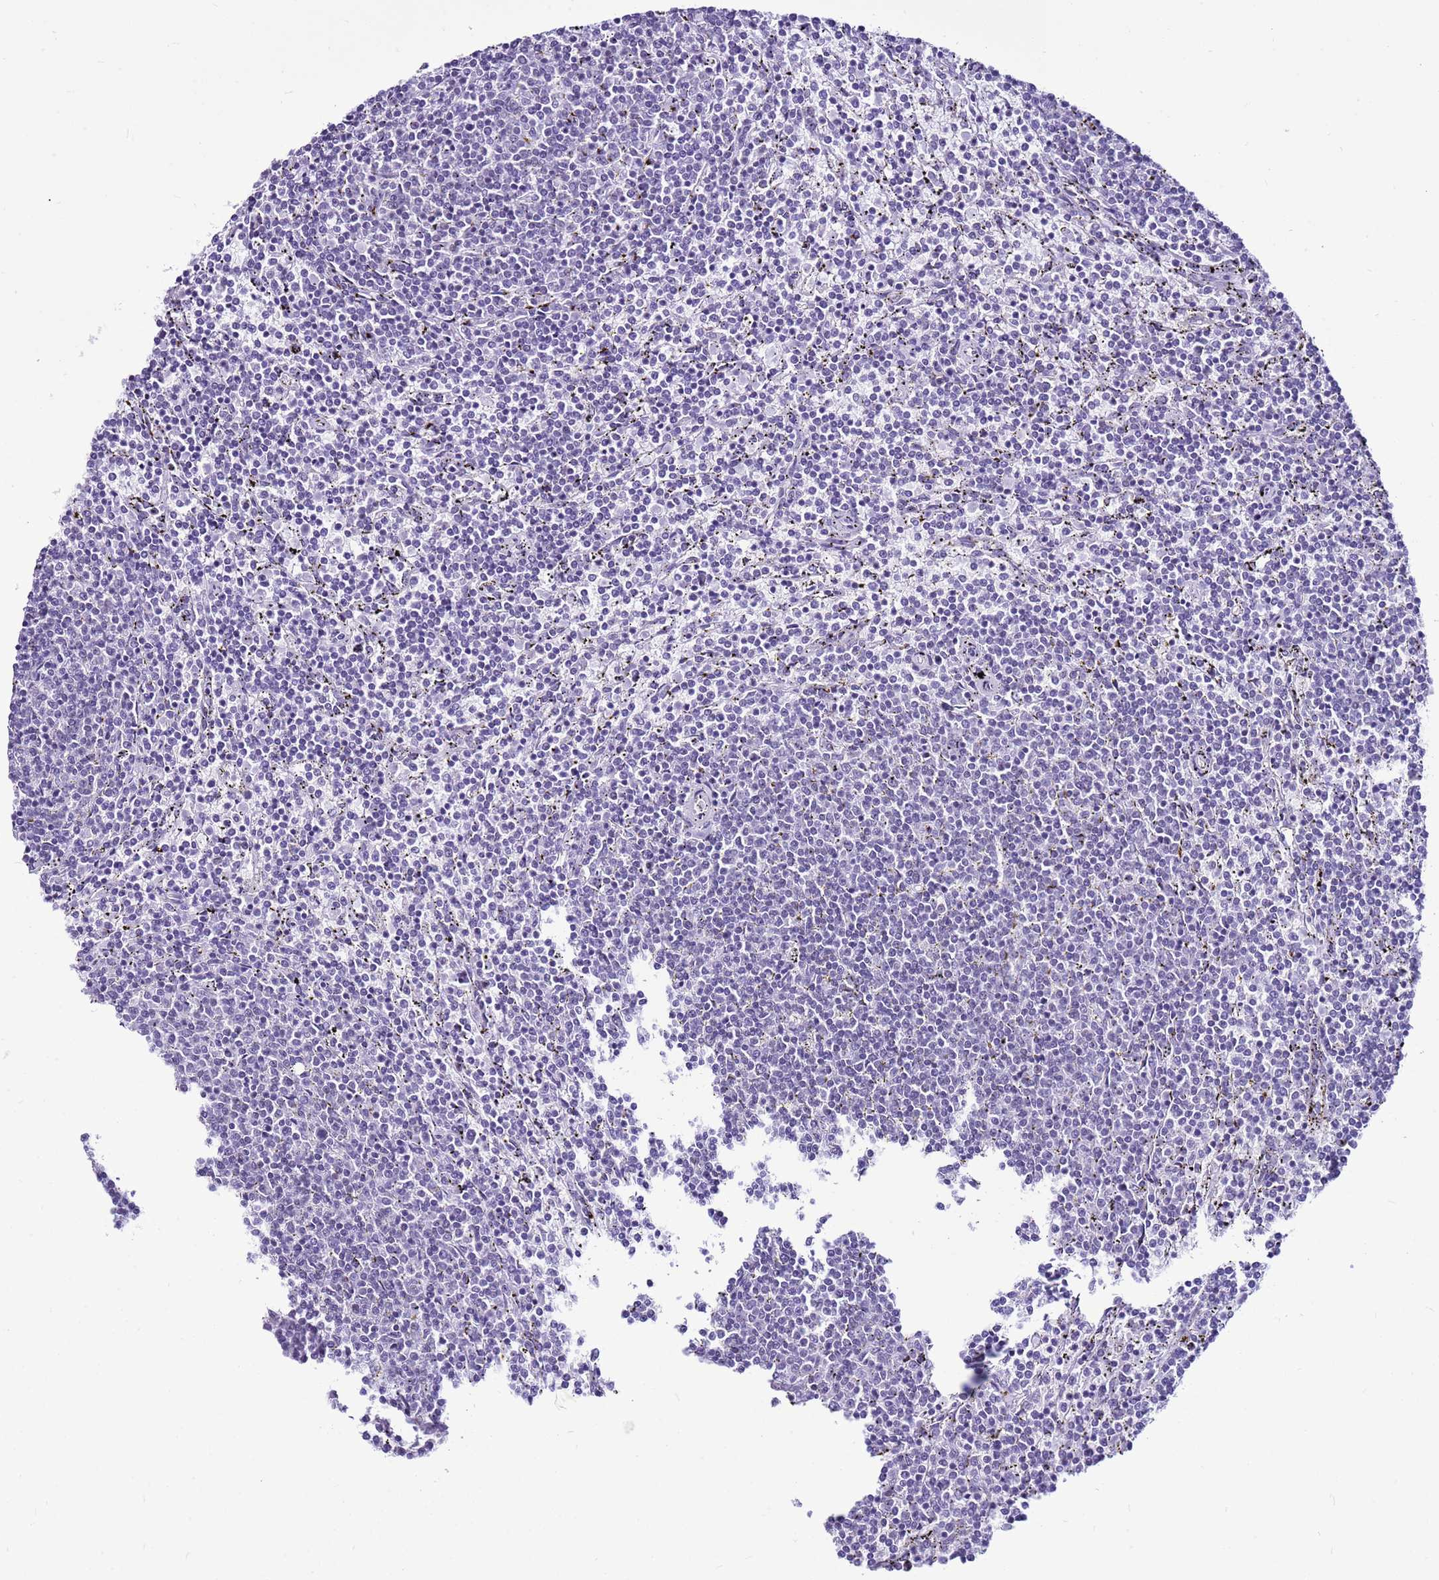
{"staining": {"intensity": "negative", "quantity": "none", "location": "none"}, "tissue": "lymphoma", "cell_type": "Tumor cells", "image_type": "cancer", "snomed": [{"axis": "morphology", "description": "Malignant lymphoma, non-Hodgkin's type, Low grade"}, {"axis": "topography", "description": "Spleen"}], "caption": "Low-grade malignant lymphoma, non-Hodgkin's type was stained to show a protein in brown. There is no significant expression in tumor cells. (IHC, brightfield microscopy, high magnification).", "gene": "DHX15", "patient": {"sex": "female", "age": 50}}